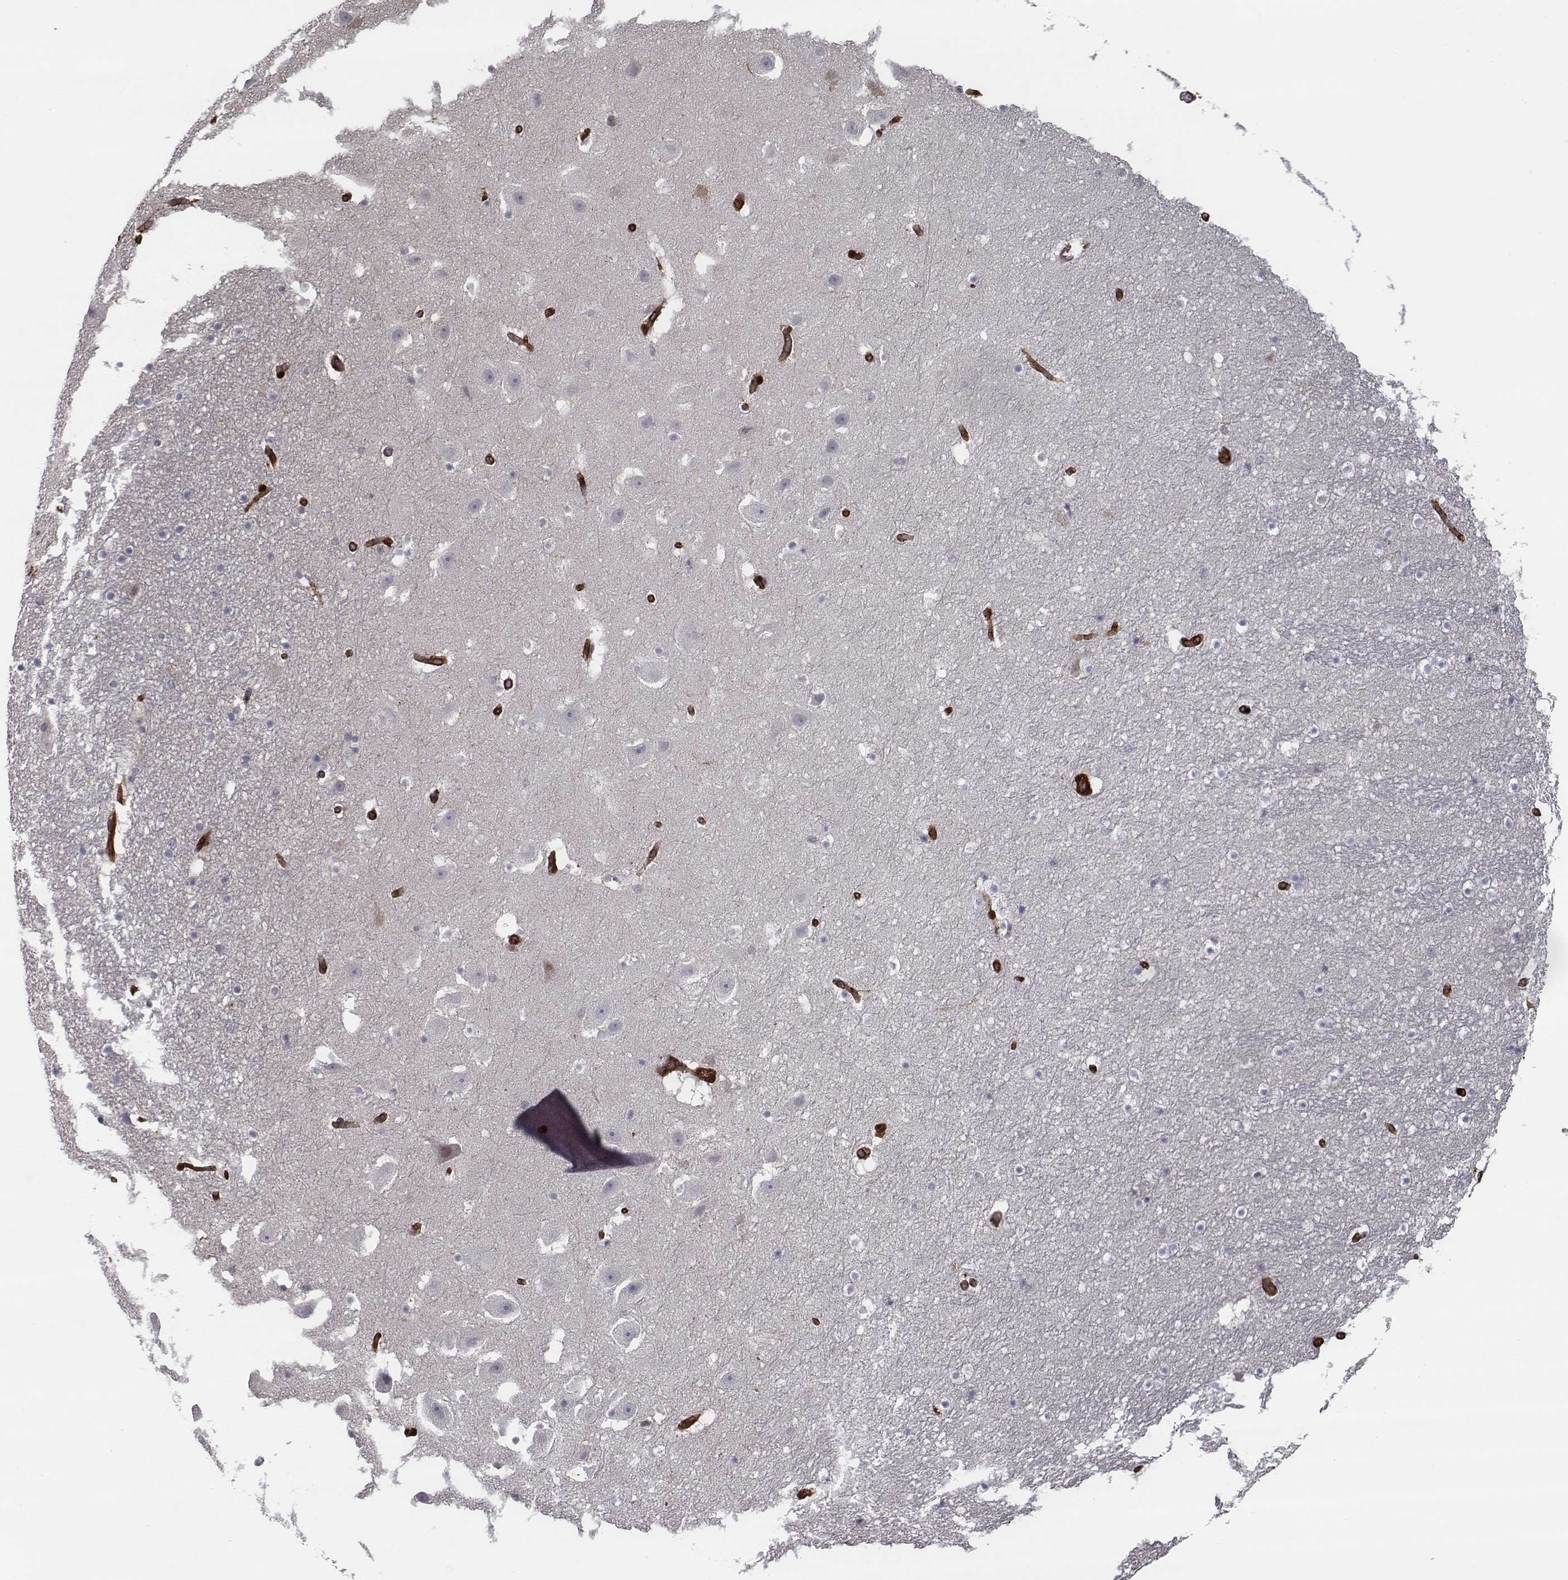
{"staining": {"intensity": "negative", "quantity": "none", "location": "none"}, "tissue": "hippocampus", "cell_type": "Glial cells", "image_type": "normal", "snomed": [{"axis": "morphology", "description": "Normal tissue, NOS"}, {"axis": "topography", "description": "Hippocampus"}], "caption": "DAB (3,3'-diaminobenzidine) immunohistochemical staining of unremarkable hippocampus demonstrates no significant staining in glial cells.", "gene": "ISYNA1", "patient": {"sex": "male", "age": 26}}